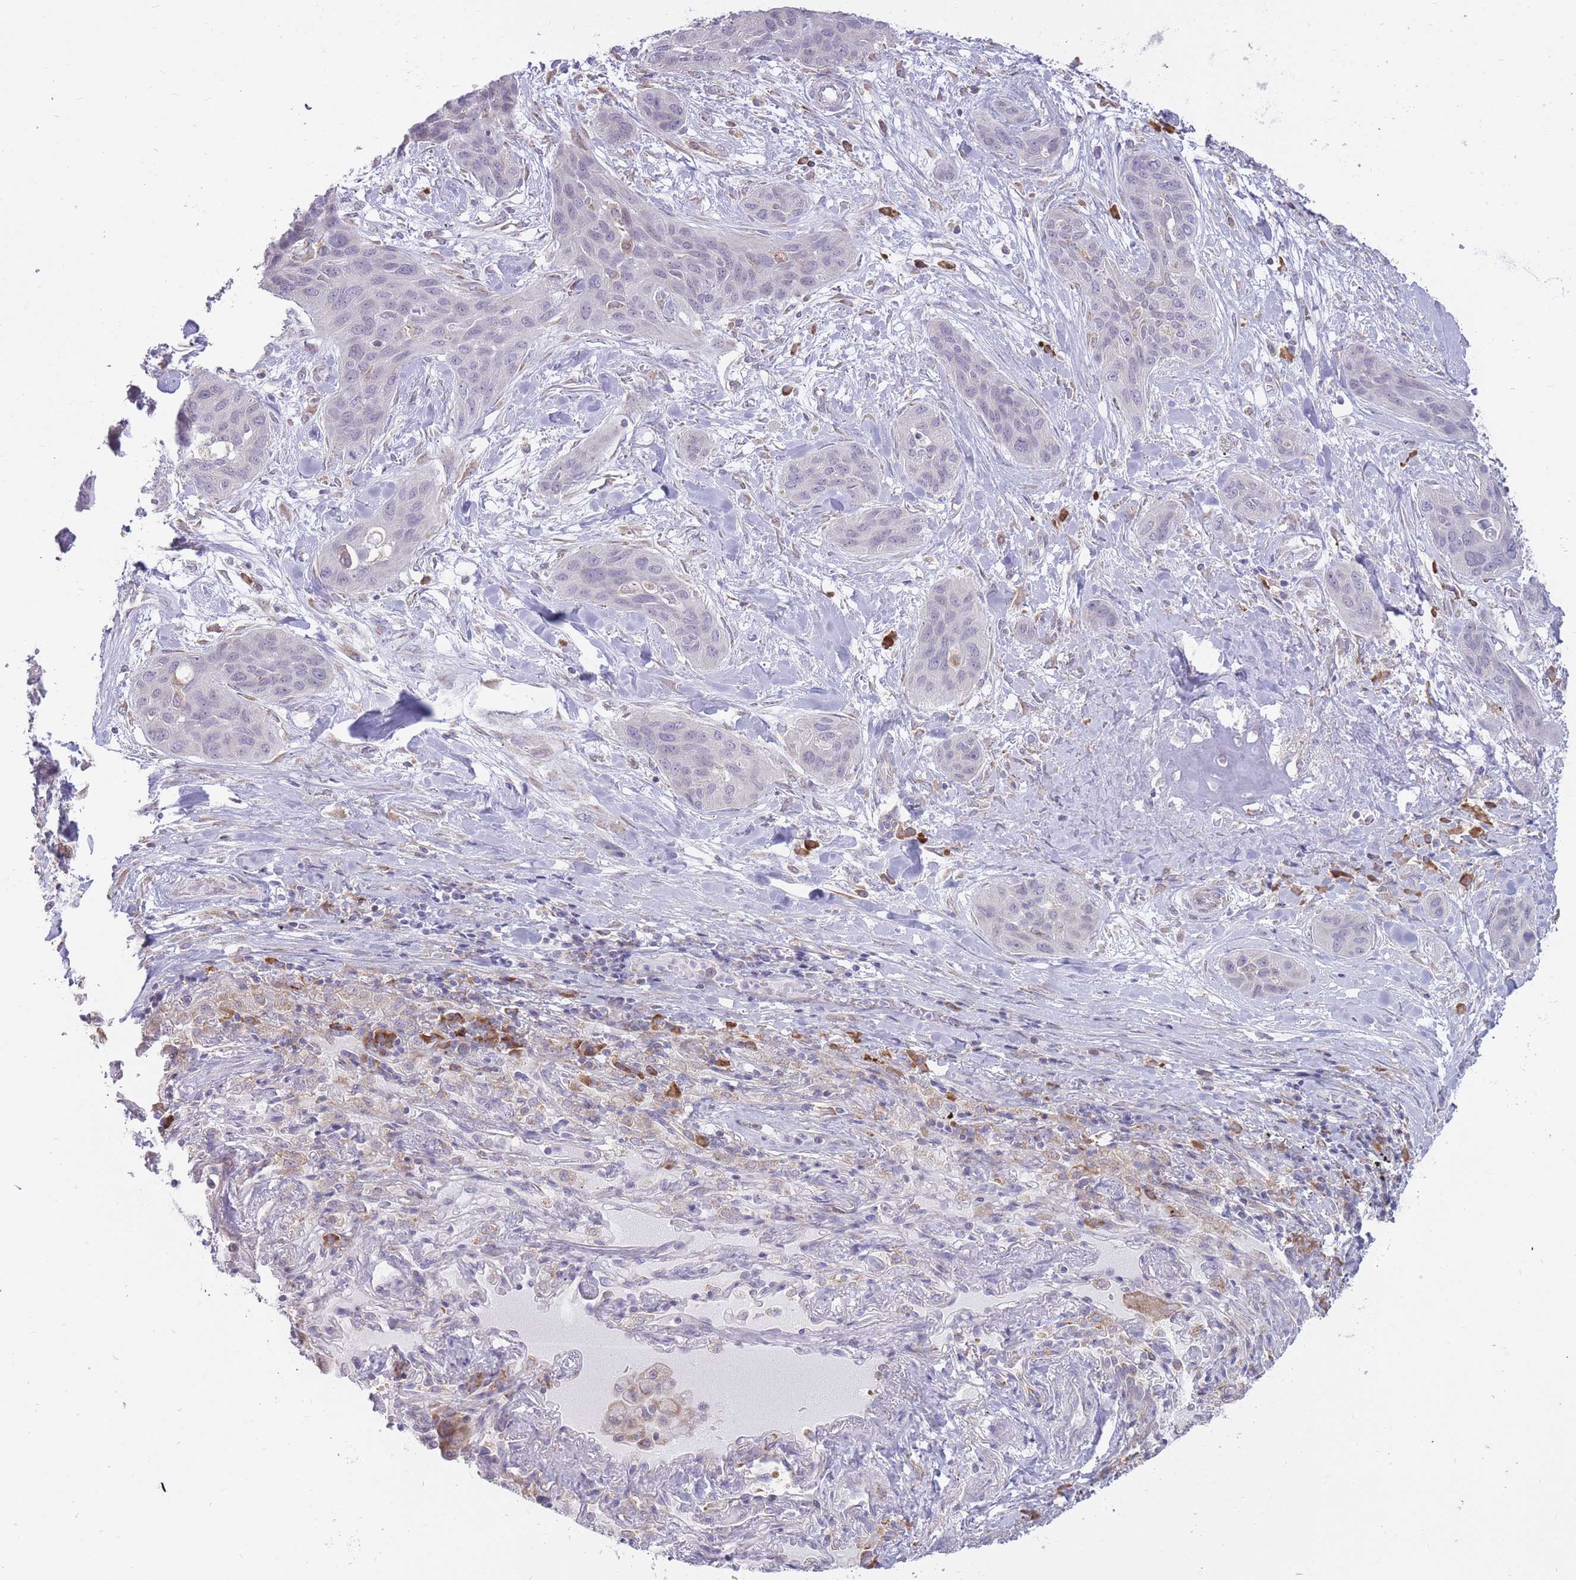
{"staining": {"intensity": "negative", "quantity": "none", "location": "none"}, "tissue": "lung cancer", "cell_type": "Tumor cells", "image_type": "cancer", "snomed": [{"axis": "morphology", "description": "Squamous cell carcinoma, NOS"}, {"axis": "topography", "description": "Lung"}], "caption": "Lung cancer (squamous cell carcinoma) was stained to show a protein in brown. There is no significant staining in tumor cells. (Stains: DAB IHC with hematoxylin counter stain, Microscopy: brightfield microscopy at high magnification).", "gene": "TRAPPC5", "patient": {"sex": "female", "age": 70}}